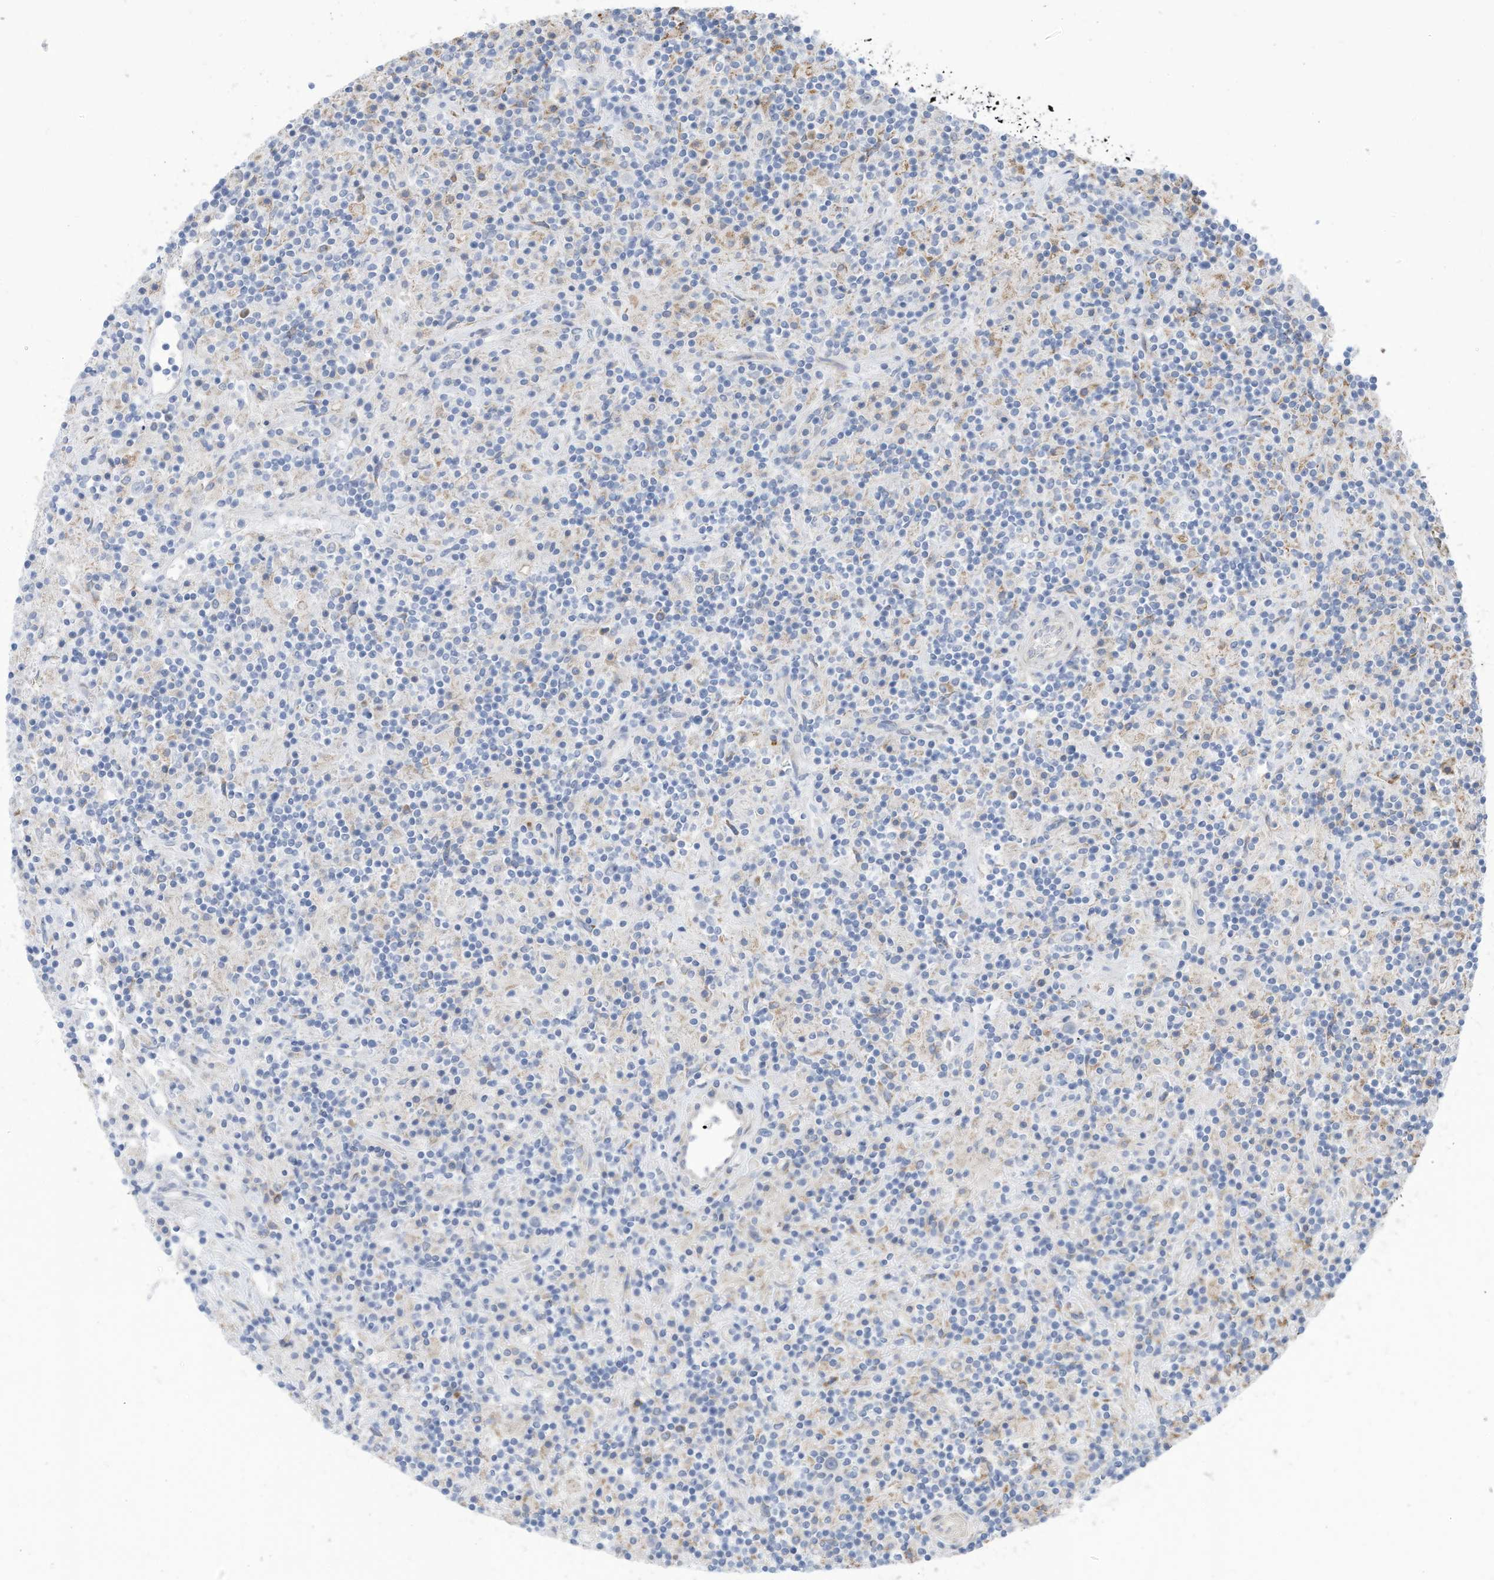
{"staining": {"intensity": "negative", "quantity": "none", "location": "none"}, "tissue": "lymphoma", "cell_type": "Tumor cells", "image_type": "cancer", "snomed": [{"axis": "morphology", "description": "Hodgkin's disease, NOS"}, {"axis": "topography", "description": "Lymph node"}], "caption": "An immunohistochemistry (IHC) histopathology image of Hodgkin's disease is shown. There is no staining in tumor cells of Hodgkin's disease. (DAB IHC visualized using brightfield microscopy, high magnification).", "gene": "ZNF292", "patient": {"sex": "male", "age": 70}}